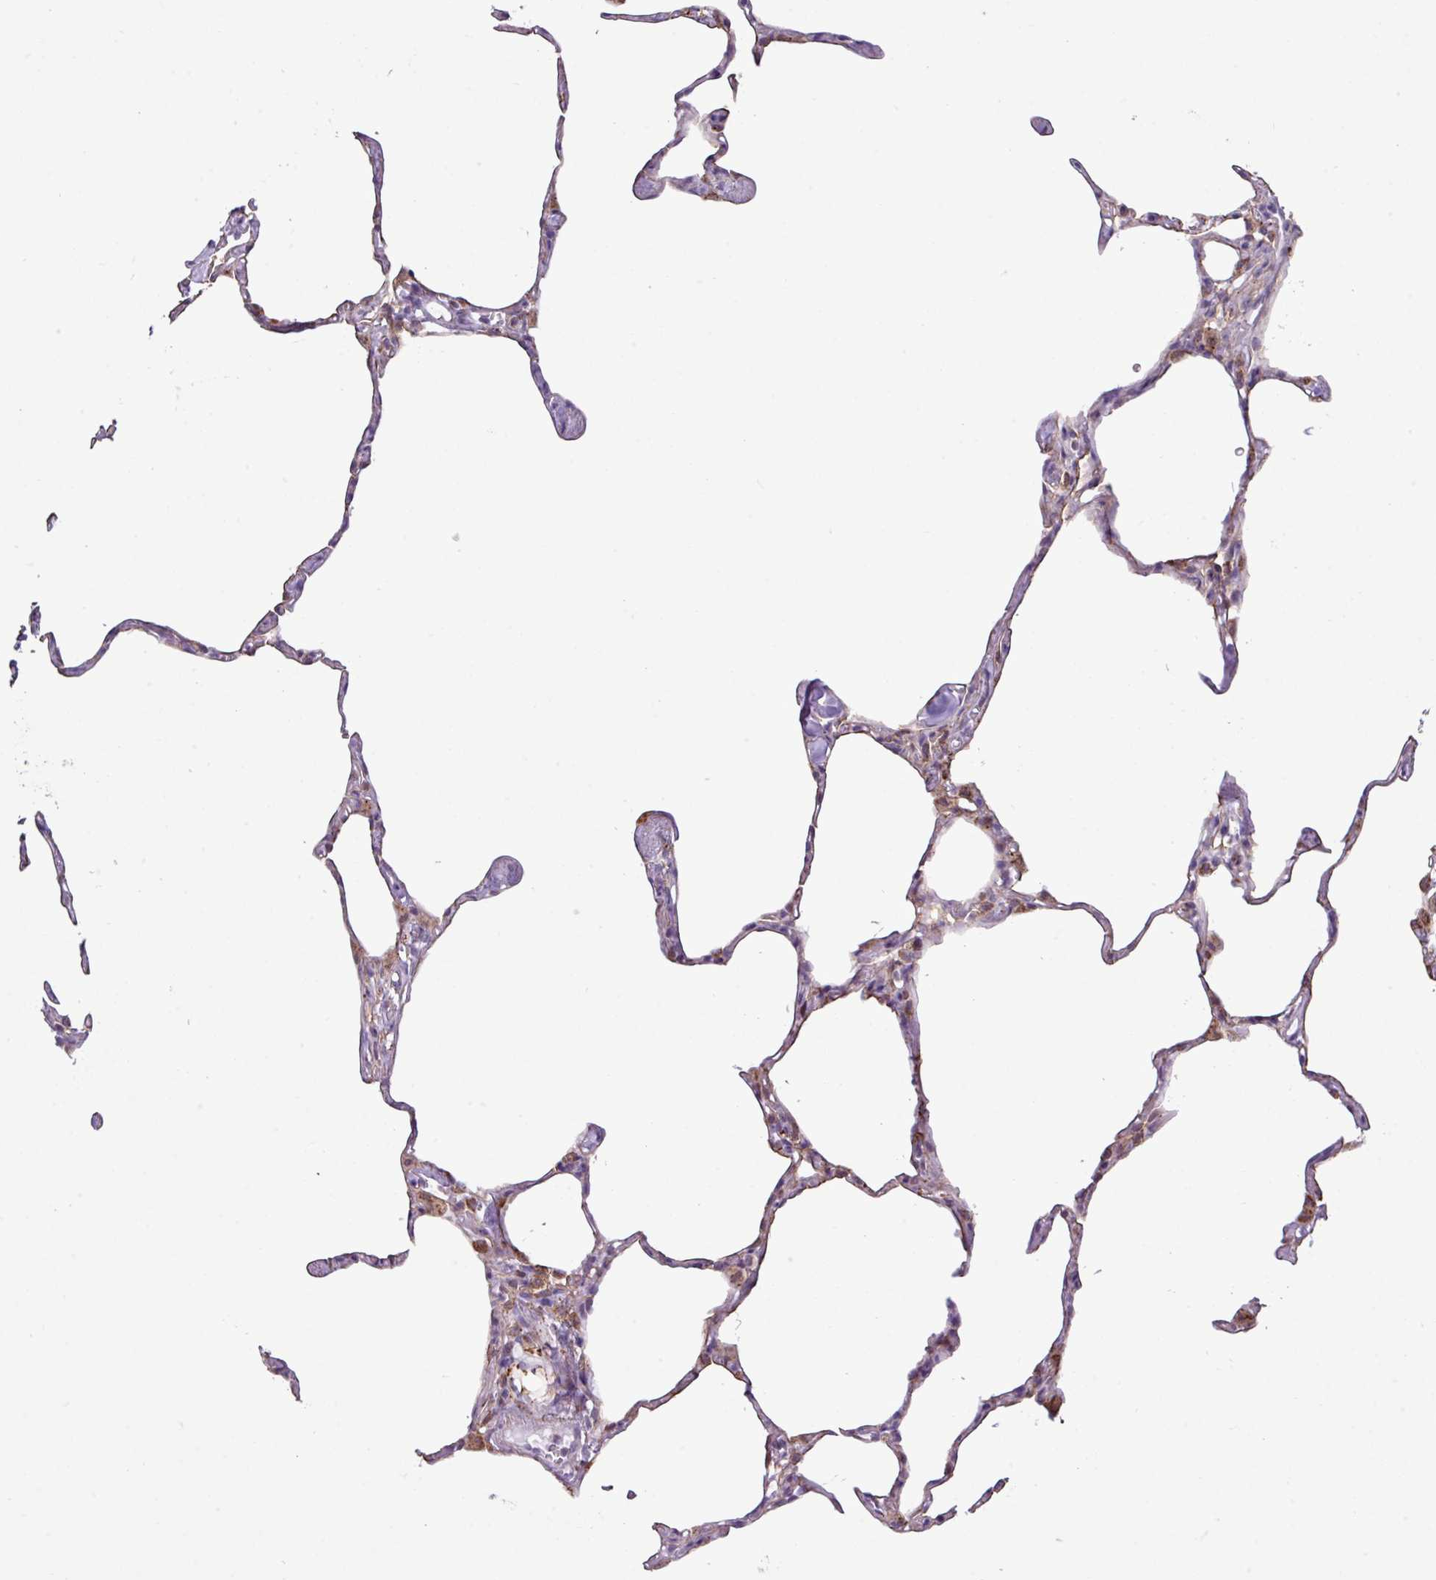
{"staining": {"intensity": "moderate", "quantity": "<25%", "location": "cytoplasmic/membranous"}, "tissue": "lung", "cell_type": "Alveolar cells", "image_type": "normal", "snomed": [{"axis": "morphology", "description": "Normal tissue, NOS"}, {"axis": "topography", "description": "Lung"}], "caption": "High-power microscopy captured an immunohistochemistry micrograph of benign lung, revealing moderate cytoplasmic/membranous positivity in about <25% of alveolar cells.", "gene": "SGPP1", "patient": {"sex": "male", "age": 65}}